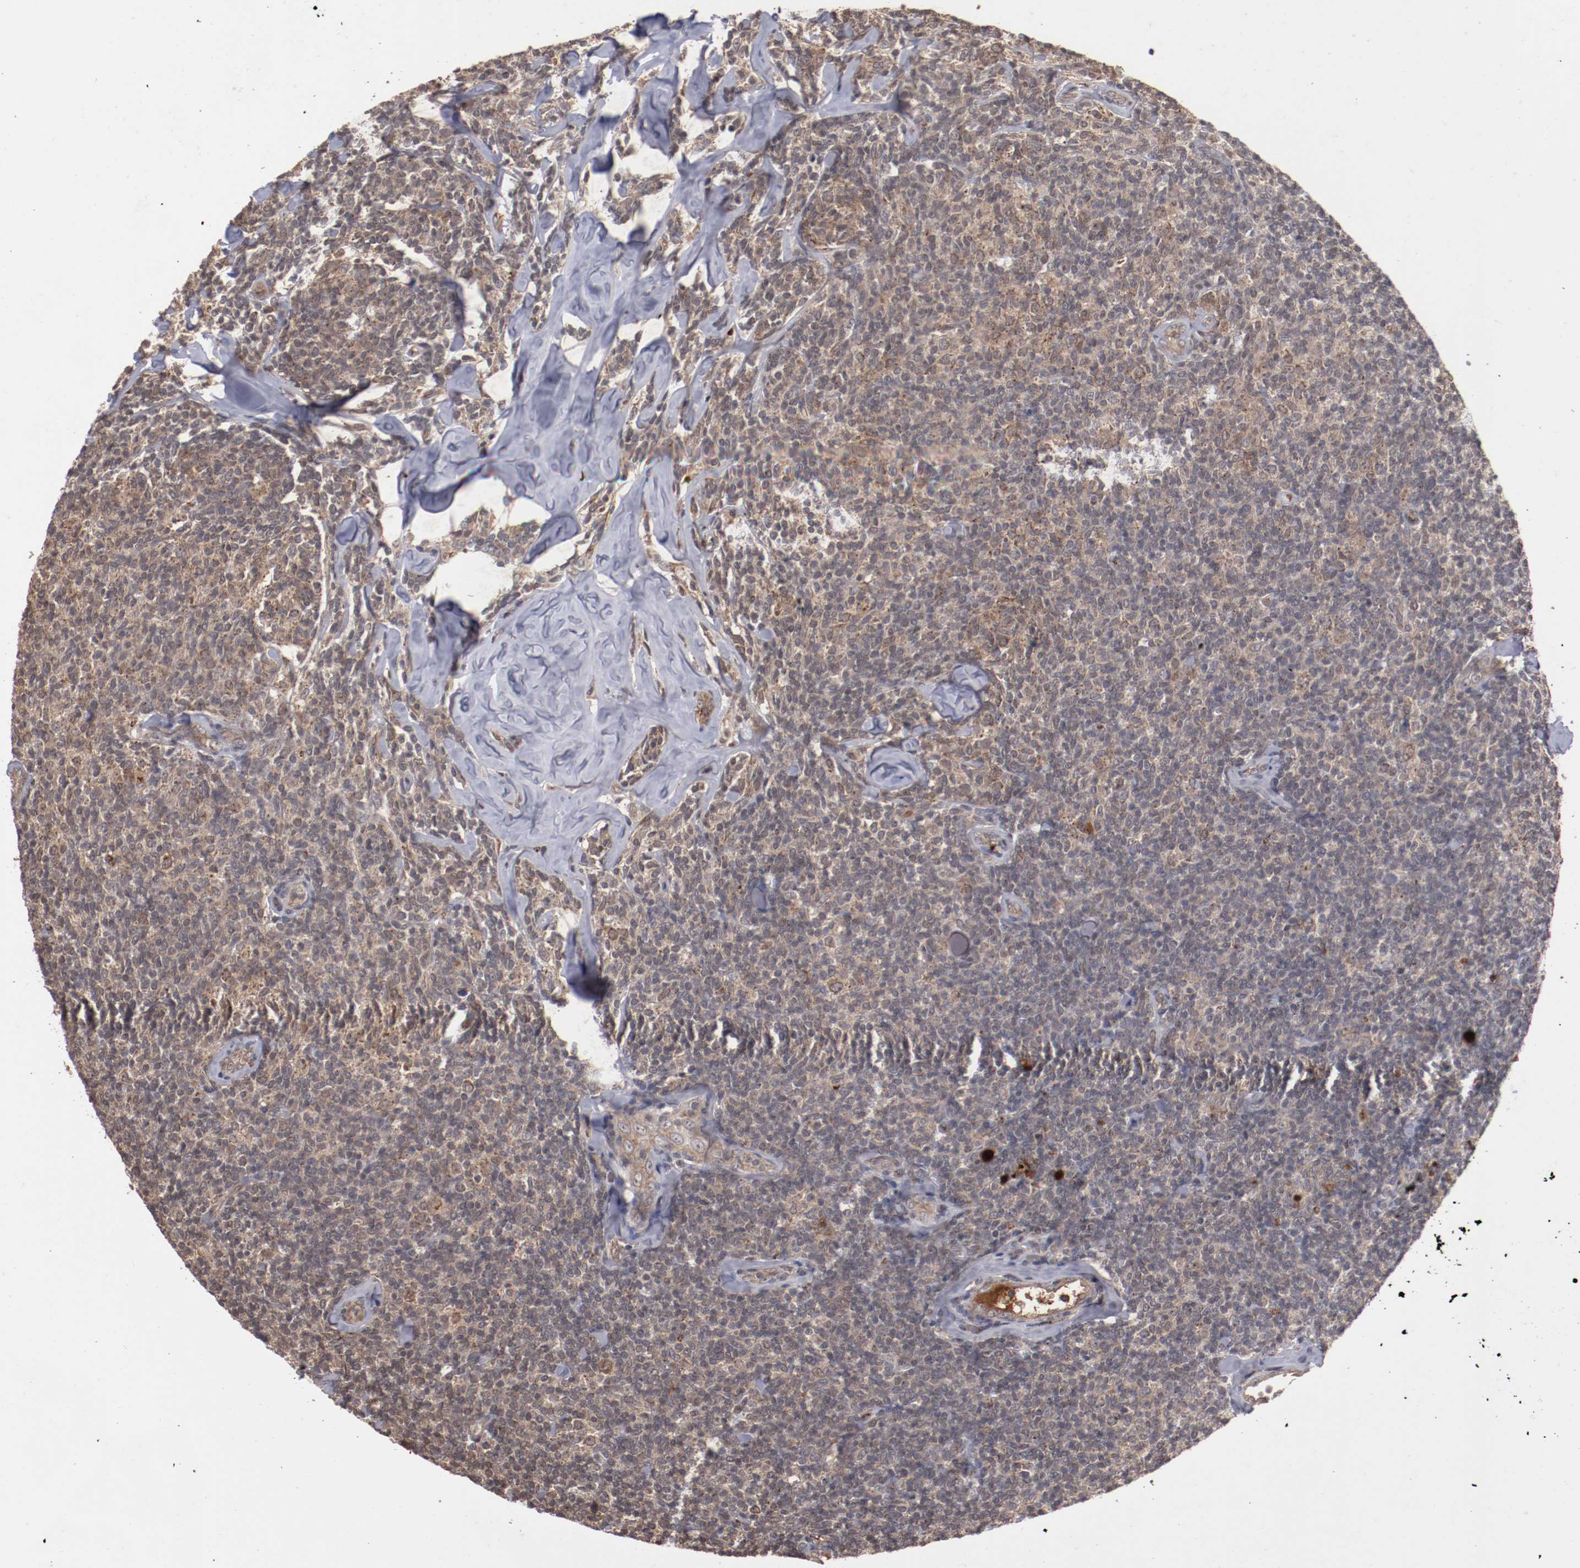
{"staining": {"intensity": "weak", "quantity": ">75%", "location": "cytoplasmic/membranous"}, "tissue": "lymphoma", "cell_type": "Tumor cells", "image_type": "cancer", "snomed": [{"axis": "morphology", "description": "Malignant lymphoma, non-Hodgkin's type, Low grade"}, {"axis": "topography", "description": "Lymph node"}], "caption": "A histopathology image of malignant lymphoma, non-Hodgkin's type (low-grade) stained for a protein exhibits weak cytoplasmic/membranous brown staining in tumor cells.", "gene": "TENM1", "patient": {"sex": "female", "age": 56}}